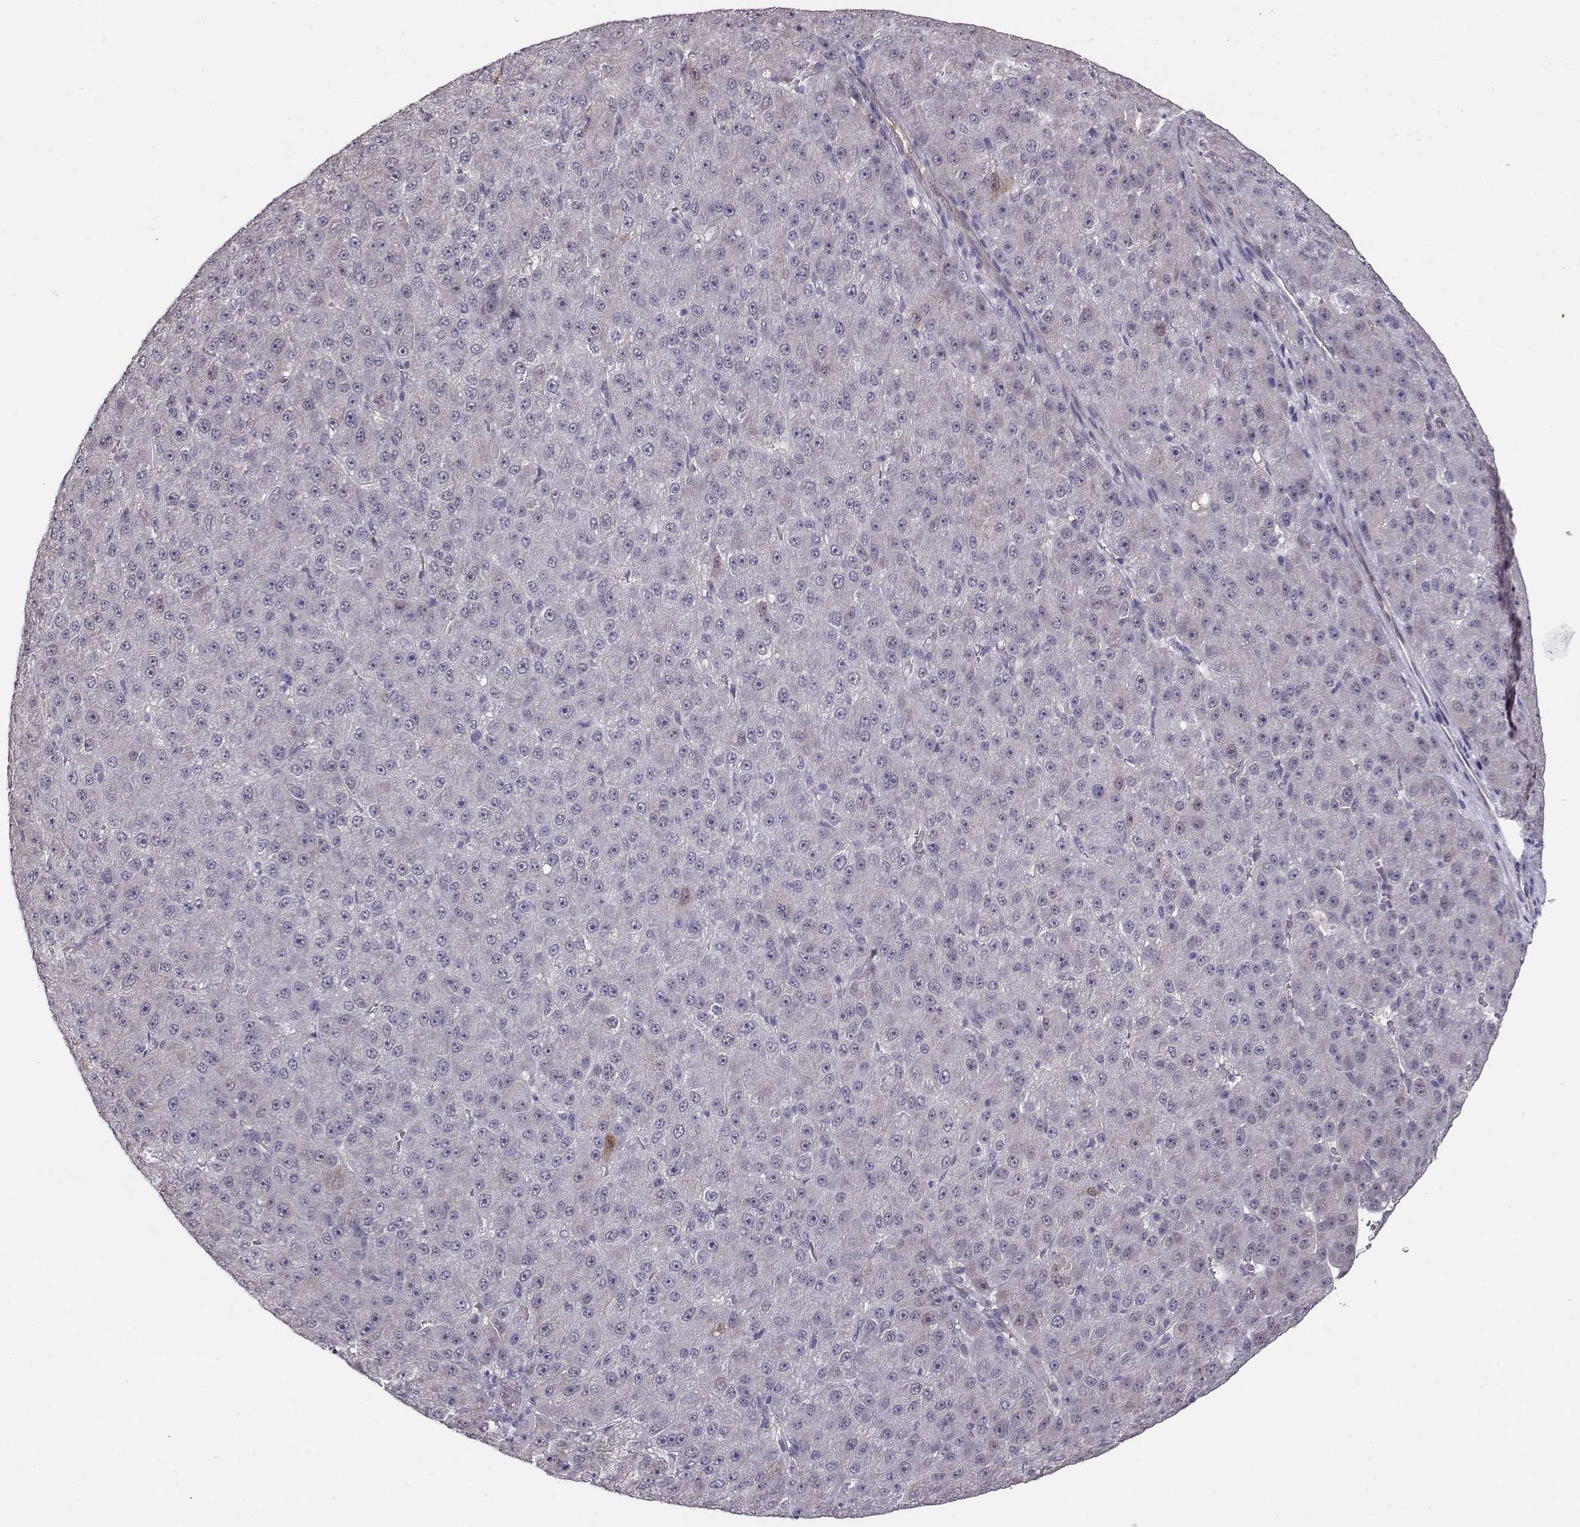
{"staining": {"intensity": "negative", "quantity": "none", "location": "none"}, "tissue": "liver cancer", "cell_type": "Tumor cells", "image_type": "cancer", "snomed": [{"axis": "morphology", "description": "Carcinoma, Hepatocellular, NOS"}, {"axis": "topography", "description": "Liver"}], "caption": "DAB (3,3'-diaminobenzidine) immunohistochemical staining of human liver cancer displays no significant expression in tumor cells.", "gene": "CCR8", "patient": {"sex": "male", "age": 67}}